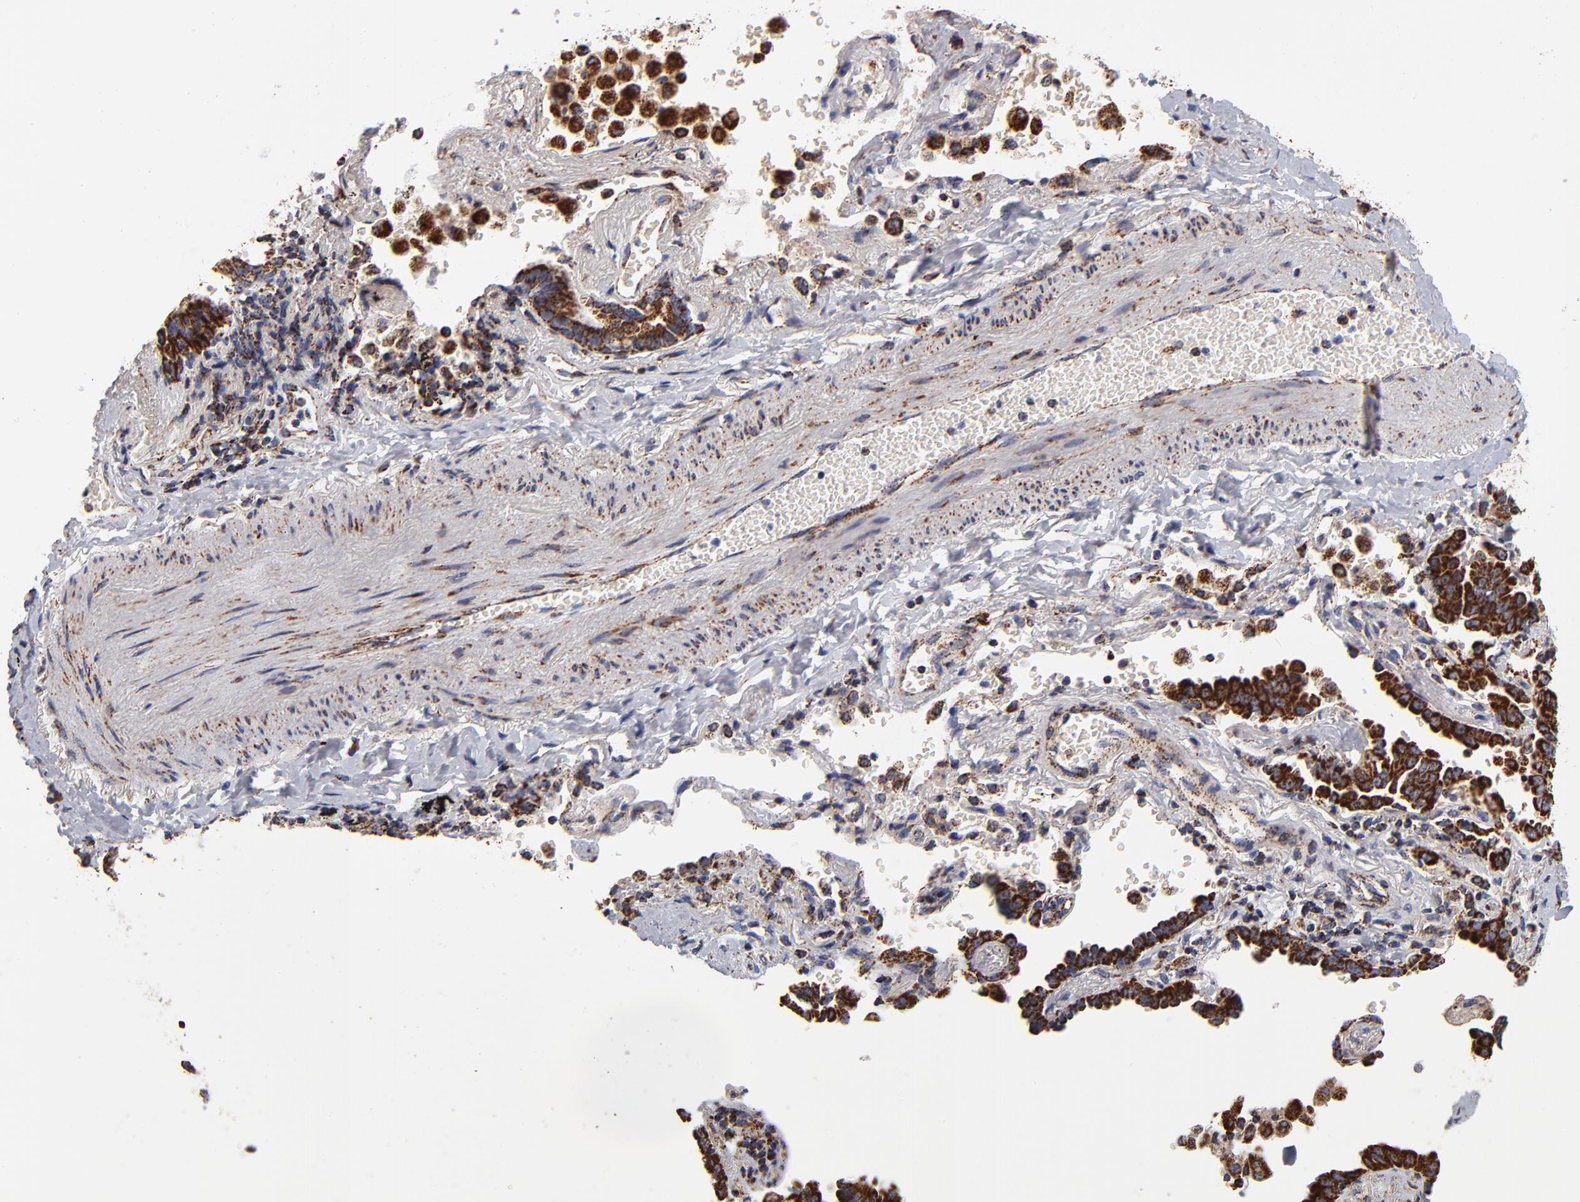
{"staining": {"intensity": "strong", "quantity": ">75%", "location": "cytoplasmic/membranous"}, "tissue": "lung cancer", "cell_type": "Tumor cells", "image_type": "cancer", "snomed": [{"axis": "morphology", "description": "Adenocarcinoma, NOS"}, {"axis": "topography", "description": "Lung"}], "caption": "The micrograph displays immunohistochemical staining of lung cancer. There is strong cytoplasmic/membranous expression is appreciated in approximately >75% of tumor cells.", "gene": "ECHS1", "patient": {"sex": "female", "age": 64}}